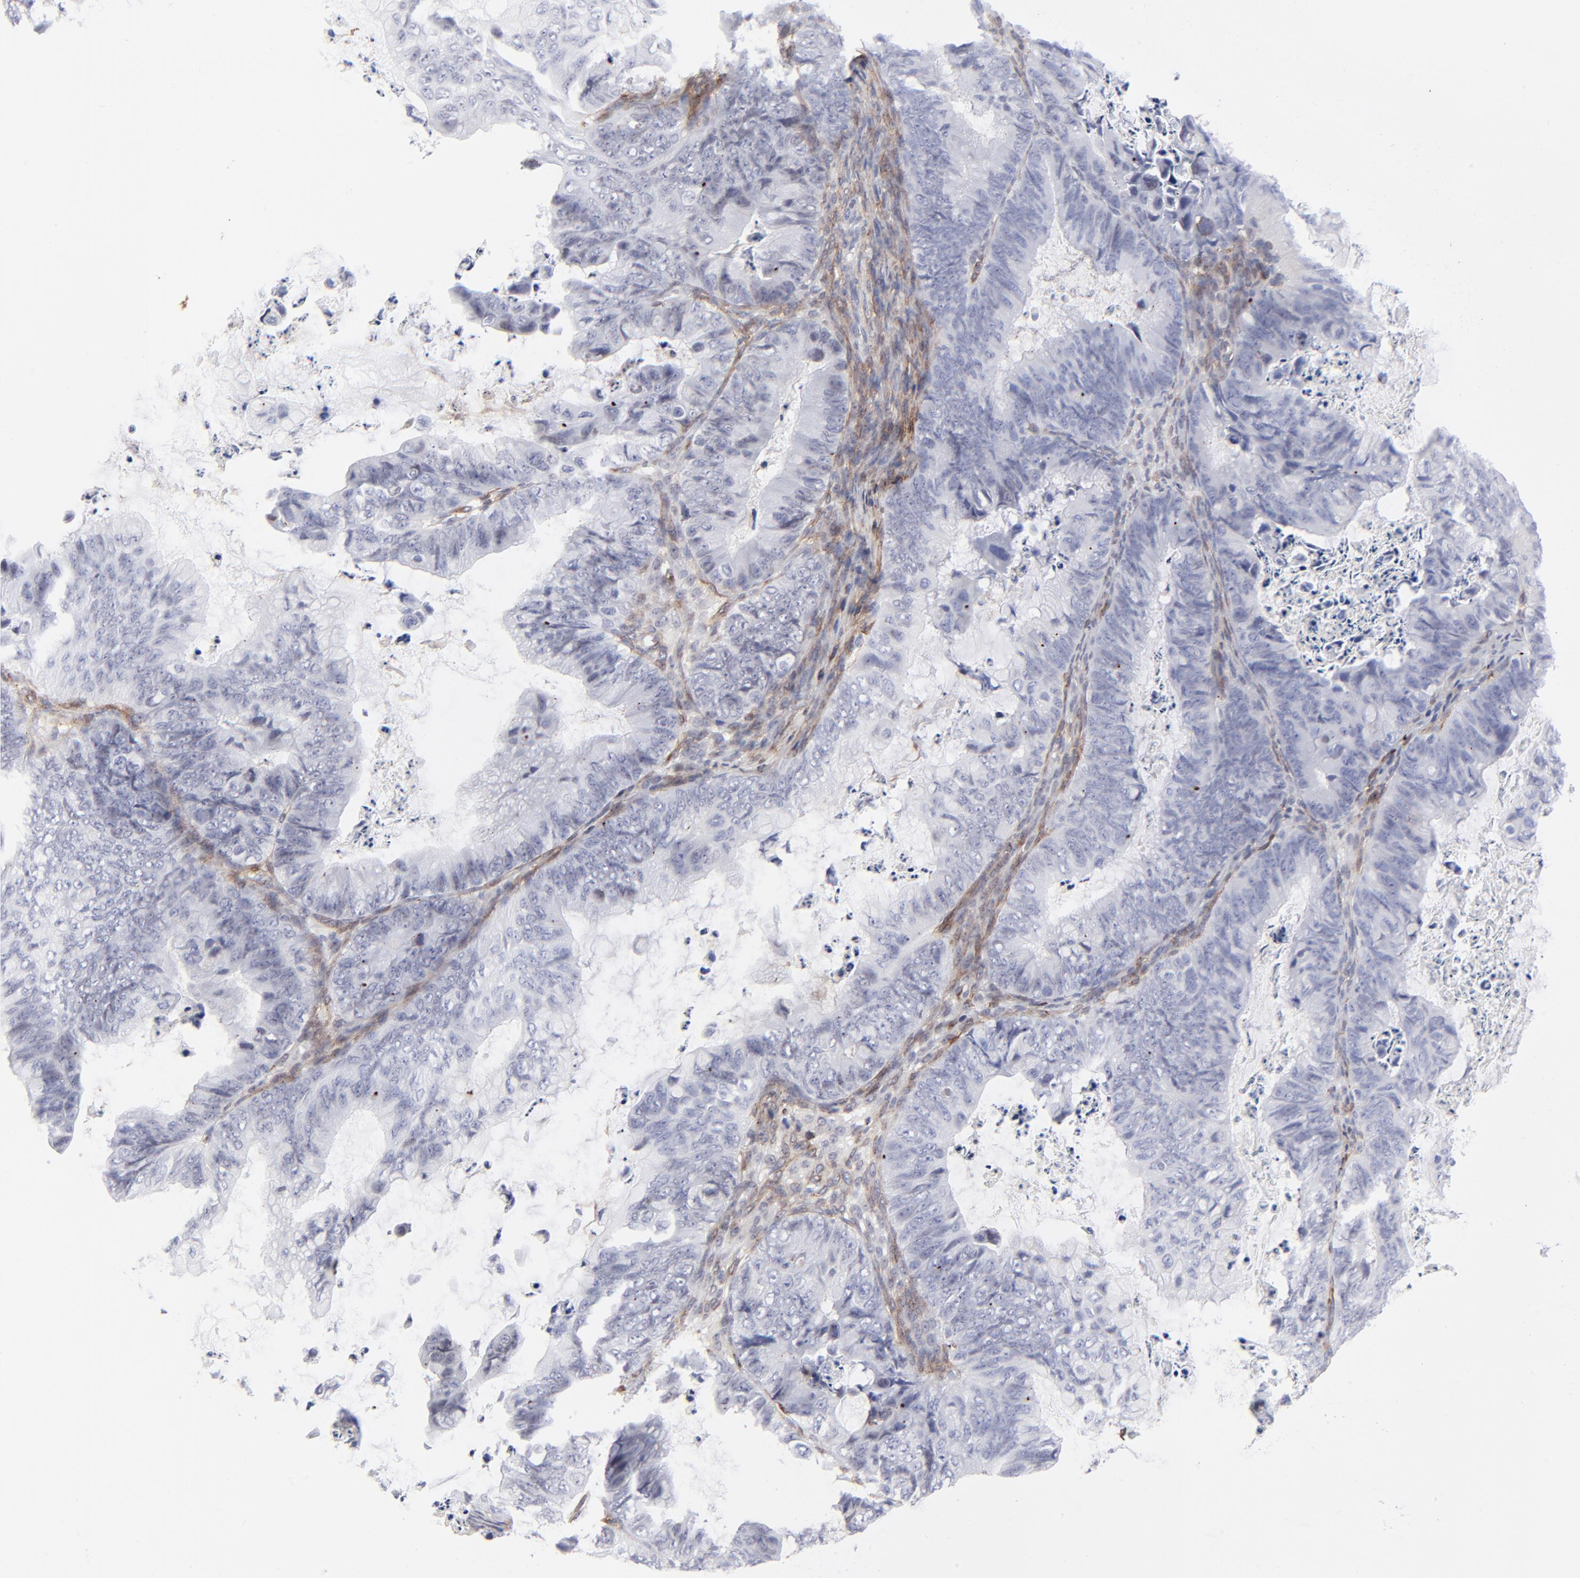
{"staining": {"intensity": "negative", "quantity": "none", "location": "none"}, "tissue": "ovarian cancer", "cell_type": "Tumor cells", "image_type": "cancer", "snomed": [{"axis": "morphology", "description": "Cystadenocarcinoma, mucinous, NOS"}, {"axis": "topography", "description": "Ovary"}], "caption": "Photomicrograph shows no significant protein staining in tumor cells of ovarian cancer.", "gene": "PDGFRB", "patient": {"sex": "female", "age": 36}}